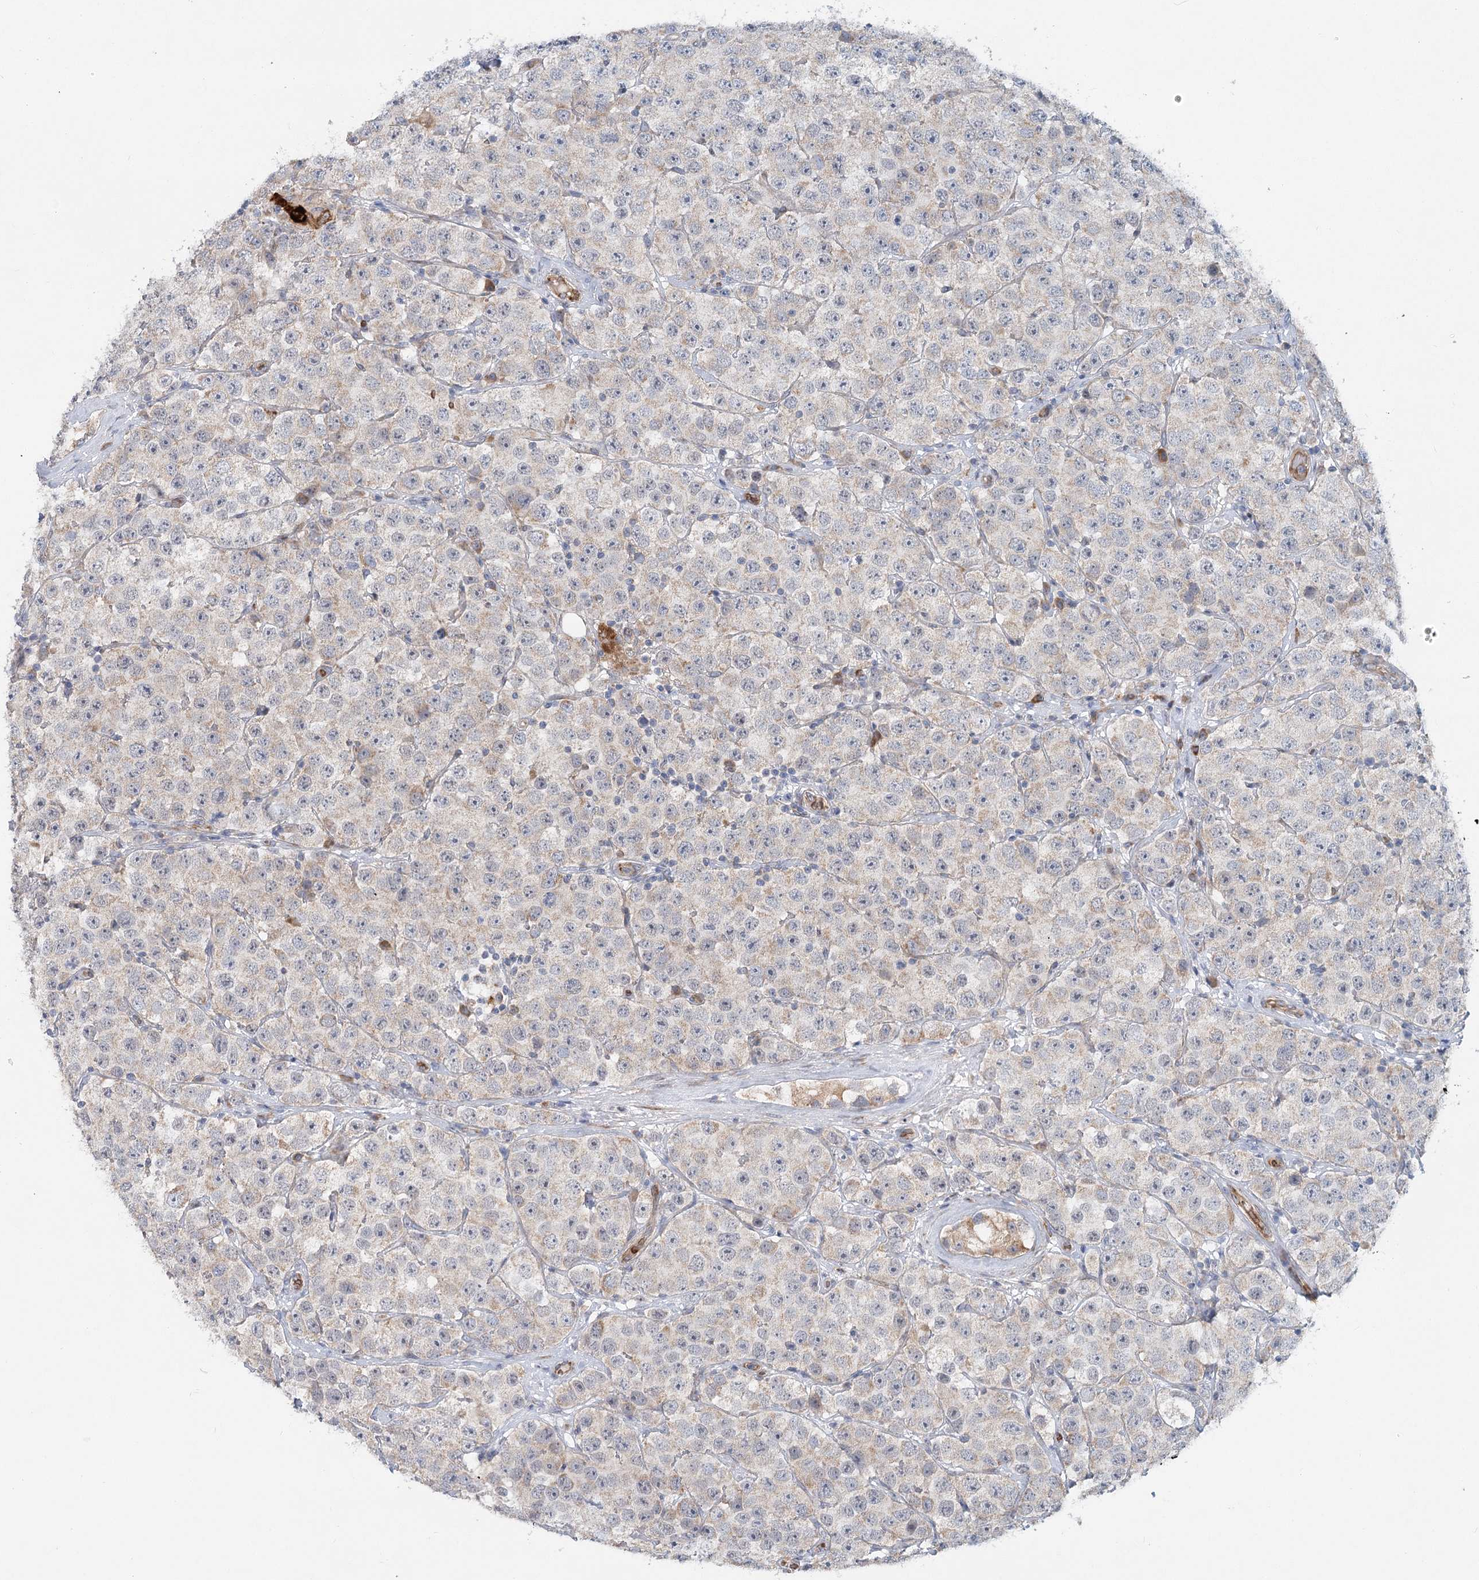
{"staining": {"intensity": "negative", "quantity": "none", "location": "none"}, "tissue": "testis cancer", "cell_type": "Tumor cells", "image_type": "cancer", "snomed": [{"axis": "morphology", "description": "Seminoma, NOS"}, {"axis": "topography", "description": "Testis"}], "caption": "DAB (3,3'-diaminobenzidine) immunohistochemical staining of seminoma (testis) displays no significant positivity in tumor cells. The staining was performed using DAB (3,3'-diaminobenzidine) to visualize the protein expression in brown, while the nuclei were stained in blue with hematoxylin (Magnification: 20x).", "gene": "CIB4", "patient": {"sex": "male", "age": 28}}